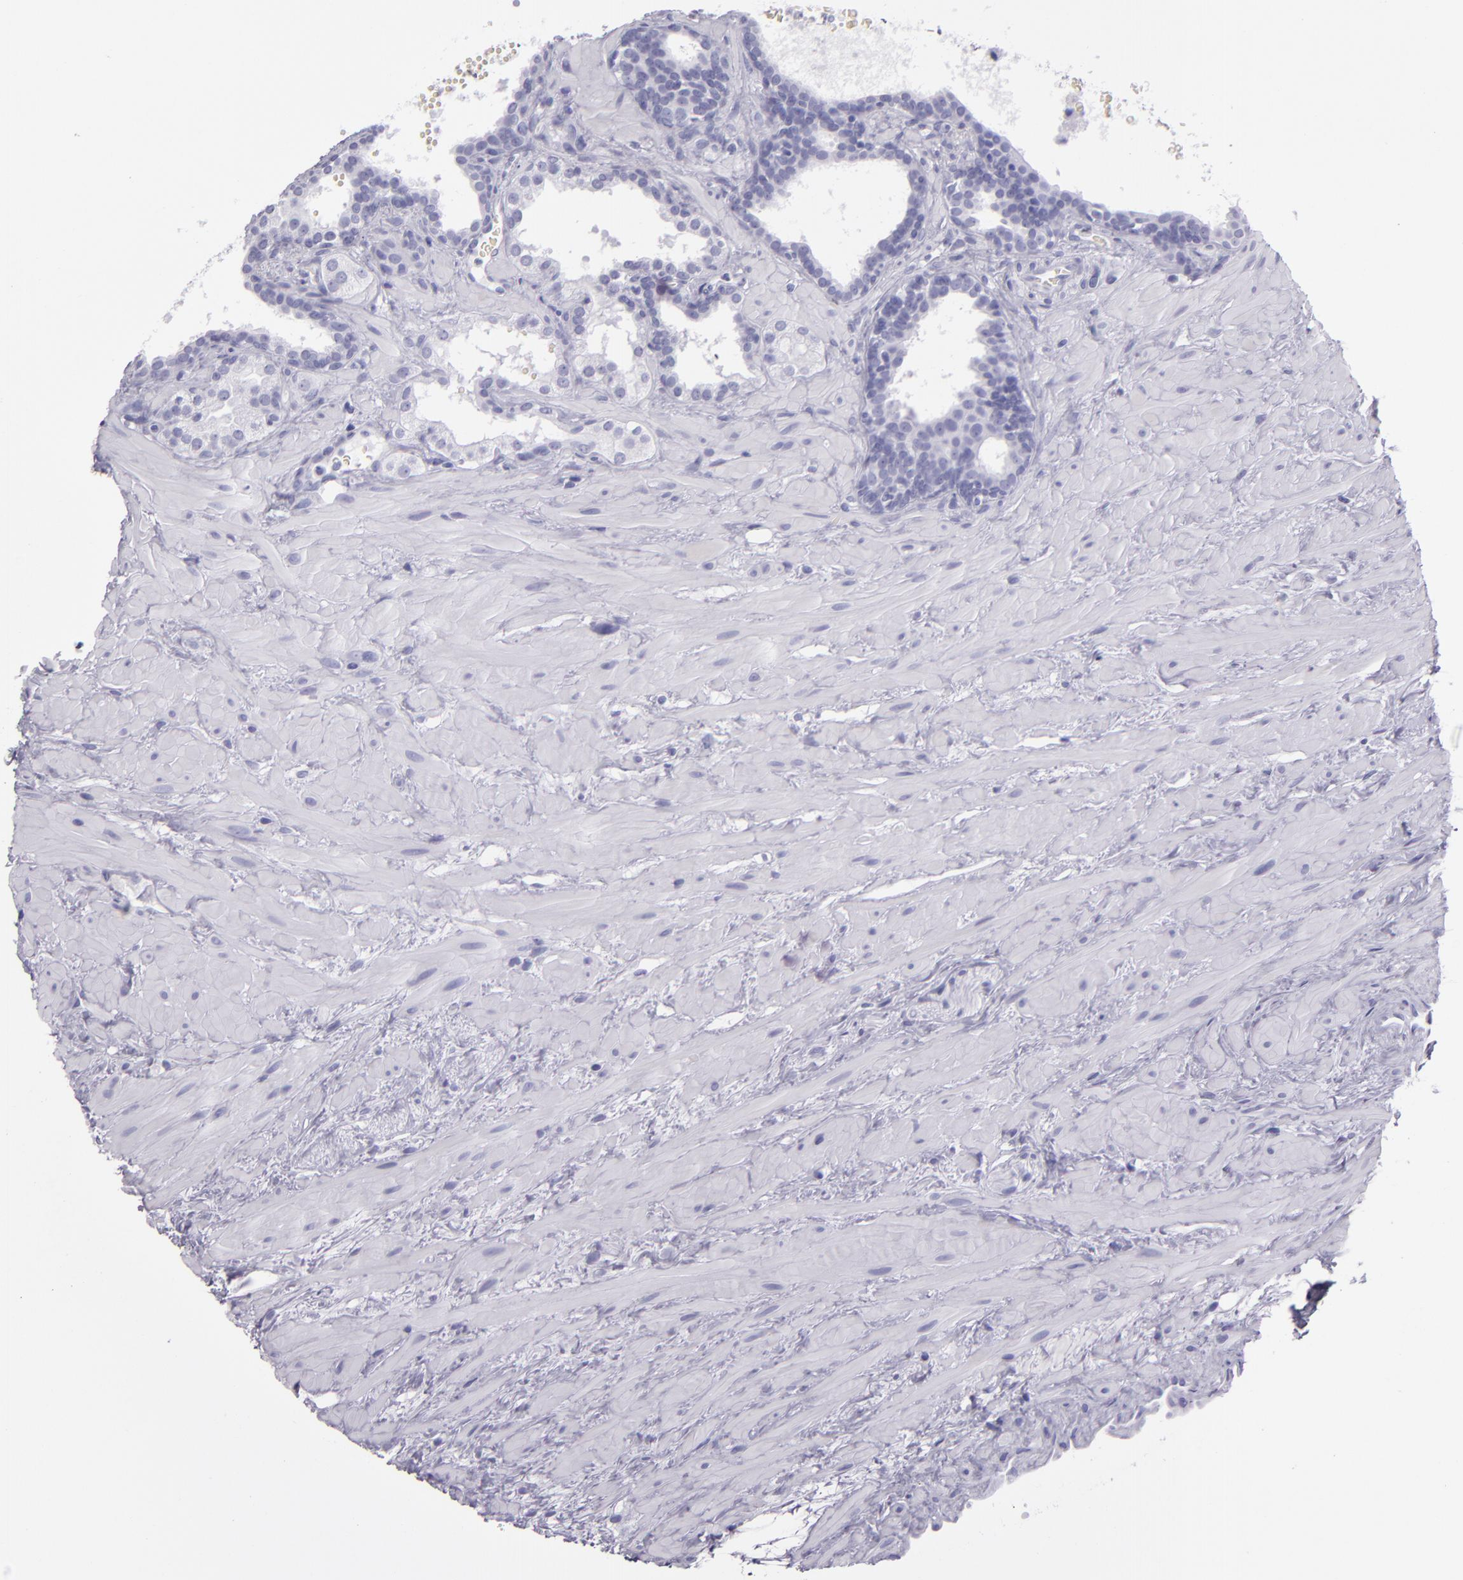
{"staining": {"intensity": "negative", "quantity": "none", "location": "none"}, "tissue": "prostate cancer", "cell_type": "Tumor cells", "image_type": "cancer", "snomed": [{"axis": "morphology", "description": "Adenocarcinoma, Low grade"}, {"axis": "topography", "description": "Prostate"}], "caption": "Immunohistochemistry micrograph of neoplastic tissue: prostate low-grade adenocarcinoma stained with DAB (3,3'-diaminobenzidine) shows no significant protein positivity in tumor cells.", "gene": "CR2", "patient": {"sex": "male", "age": 57}}